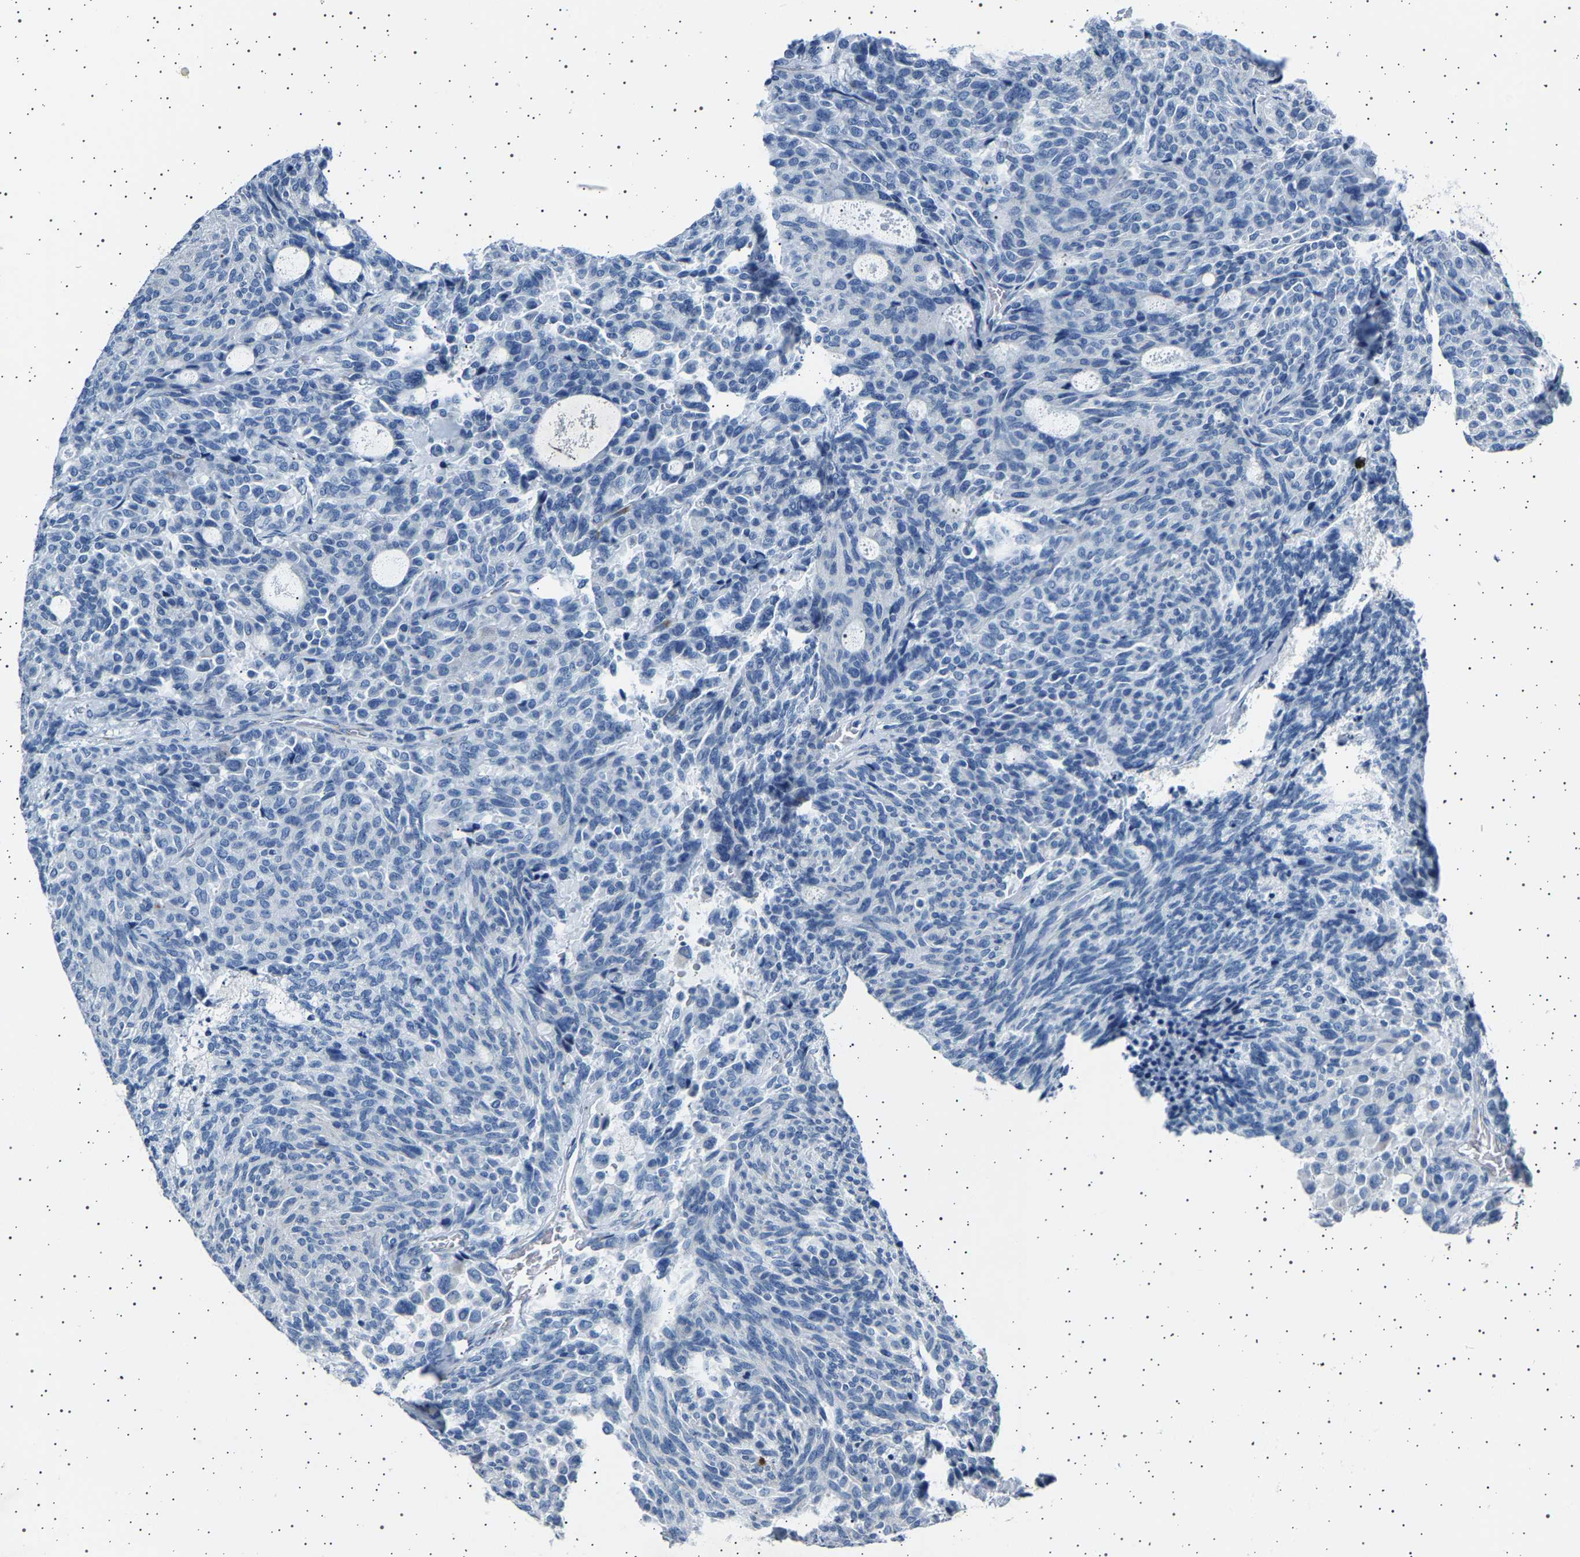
{"staining": {"intensity": "negative", "quantity": "none", "location": "none"}, "tissue": "carcinoid", "cell_type": "Tumor cells", "image_type": "cancer", "snomed": [{"axis": "morphology", "description": "Carcinoid, malignant, NOS"}, {"axis": "topography", "description": "Pancreas"}], "caption": "The immunohistochemistry (IHC) photomicrograph has no significant expression in tumor cells of carcinoid (malignant) tissue.", "gene": "FTCD", "patient": {"sex": "female", "age": 54}}